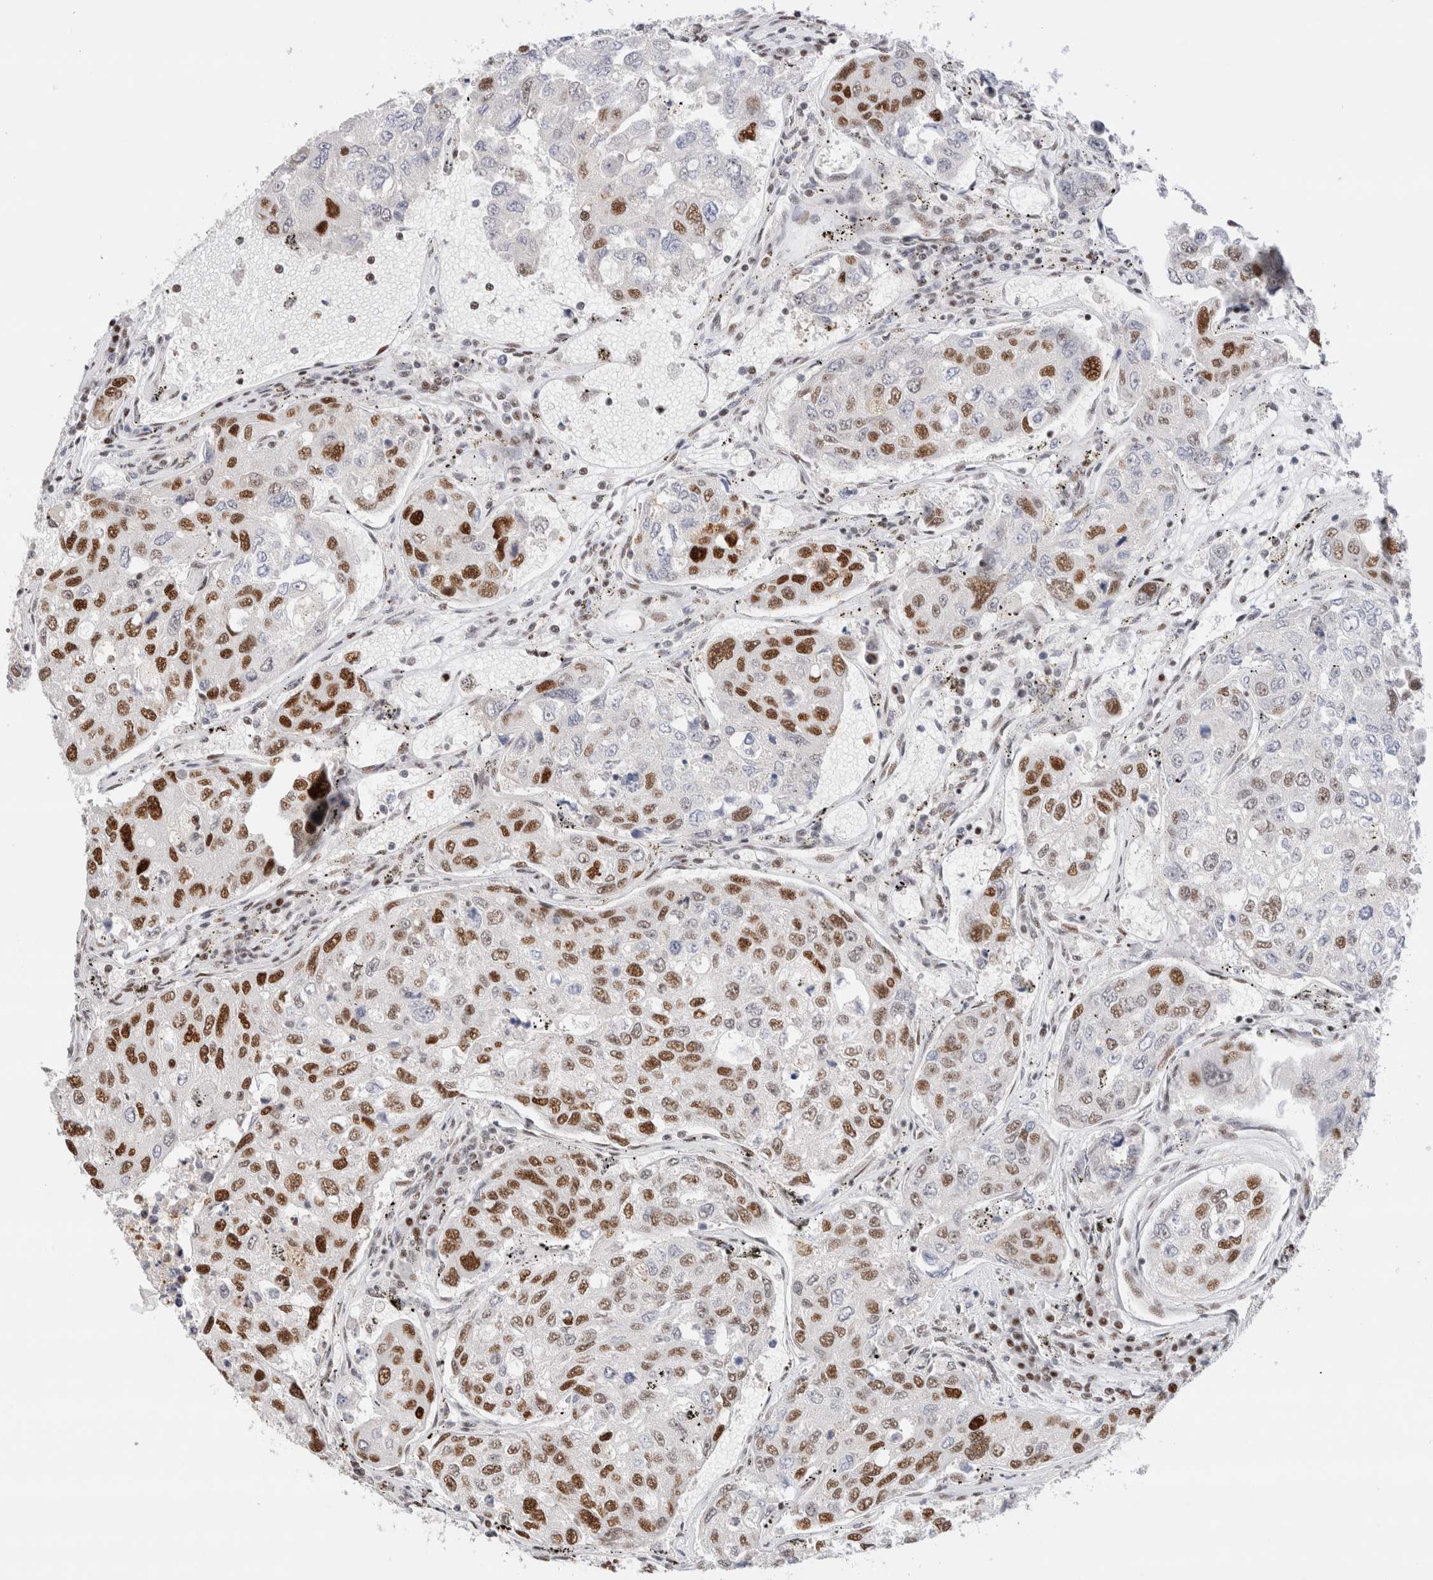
{"staining": {"intensity": "strong", "quantity": ">75%", "location": "nuclear"}, "tissue": "urothelial cancer", "cell_type": "Tumor cells", "image_type": "cancer", "snomed": [{"axis": "morphology", "description": "Urothelial carcinoma, High grade"}, {"axis": "topography", "description": "Lymph node"}, {"axis": "topography", "description": "Urinary bladder"}], "caption": "Protein expression analysis of urothelial cancer exhibits strong nuclear expression in approximately >75% of tumor cells.", "gene": "ZNF282", "patient": {"sex": "male", "age": 51}}